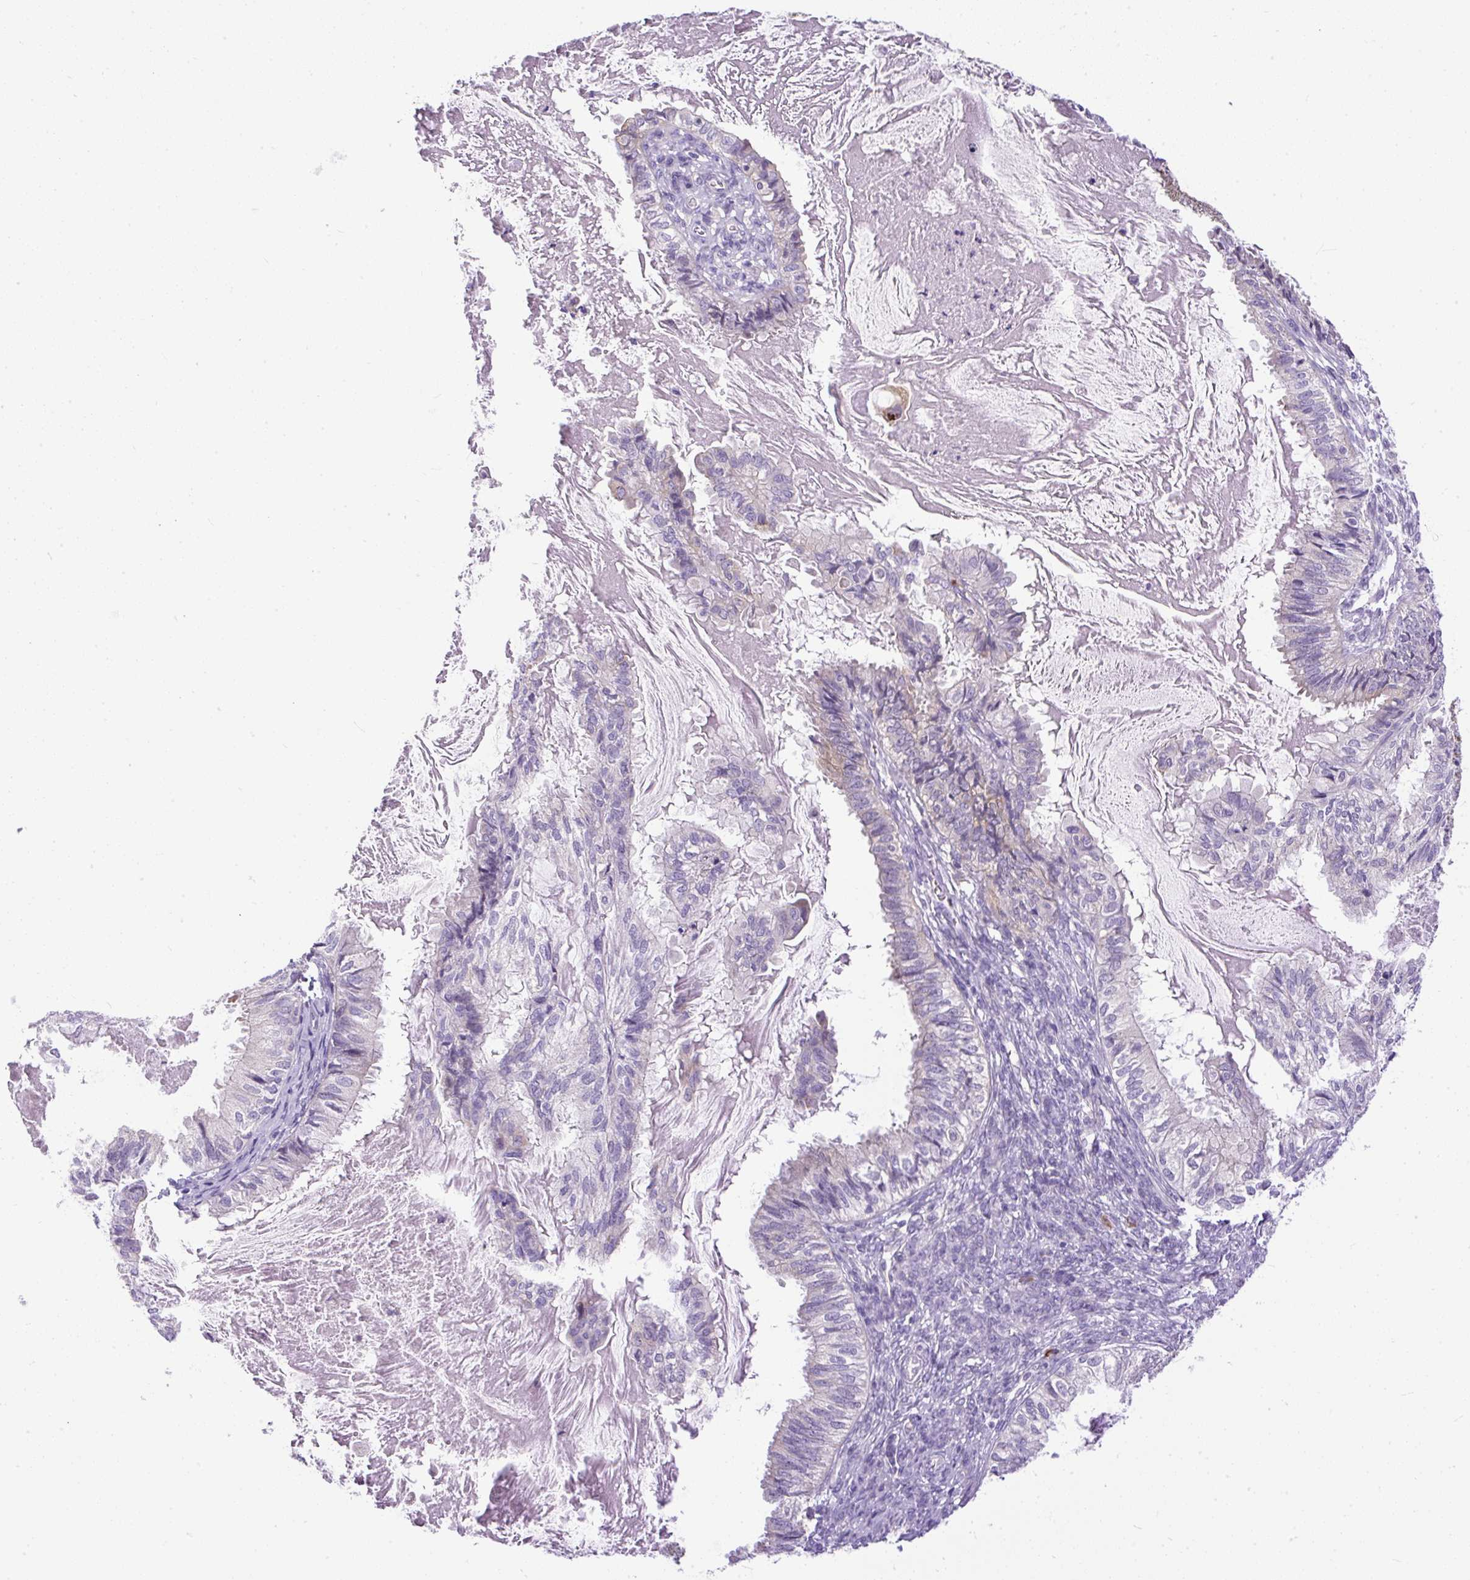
{"staining": {"intensity": "negative", "quantity": "none", "location": "none"}, "tissue": "cervical cancer", "cell_type": "Tumor cells", "image_type": "cancer", "snomed": [{"axis": "morphology", "description": "Normal tissue, NOS"}, {"axis": "morphology", "description": "Adenocarcinoma, NOS"}, {"axis": "topography", "description": "Cervix"}, {"axis": "topography", "description": "Endometrium"}], "caption": "There is no significant staining in tumor cells of adenocarcinoma (cervical). The staining is performed using DAB brown chromogen with nuclei counter-stained in using hematoxylin.", "gene": "SYBU", "patient": {"sex": "female", "age": 86}}